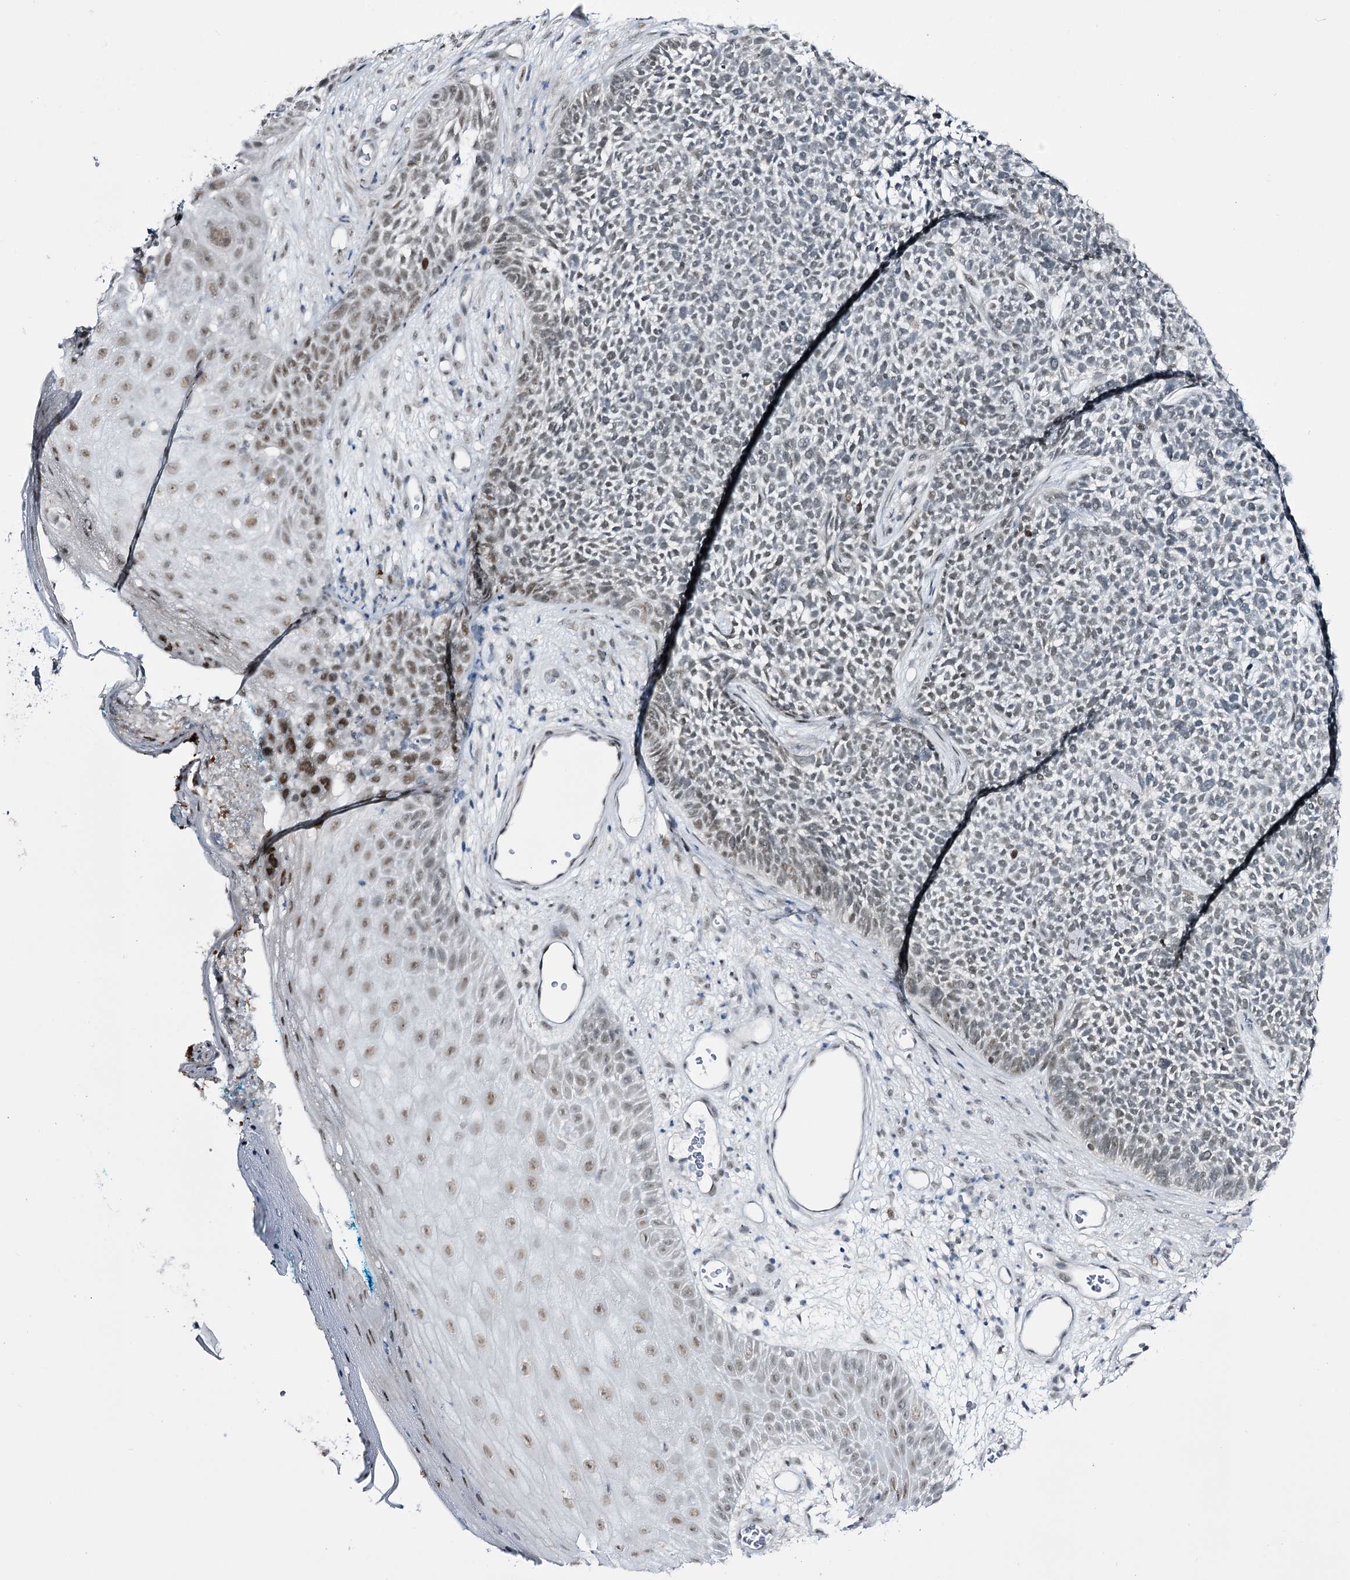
{"staining": {"intensity": "weak", "quantity": "<25%", "location": "nuclear"}, "tissue": "skin cancer", "cell_type": "Tumor cells", "image_type": "cancer", "snomed": [{"axis": "morphology", "description": "Basal cell carcinoma"}, {"axis": "topography", "description": "Skin"}], "caption": "Tumor cells are negative for protein expression in human skin basal cell carcinoma.", "gene": "RBM15B", "patient": {"sex": "female", "age": 84}}